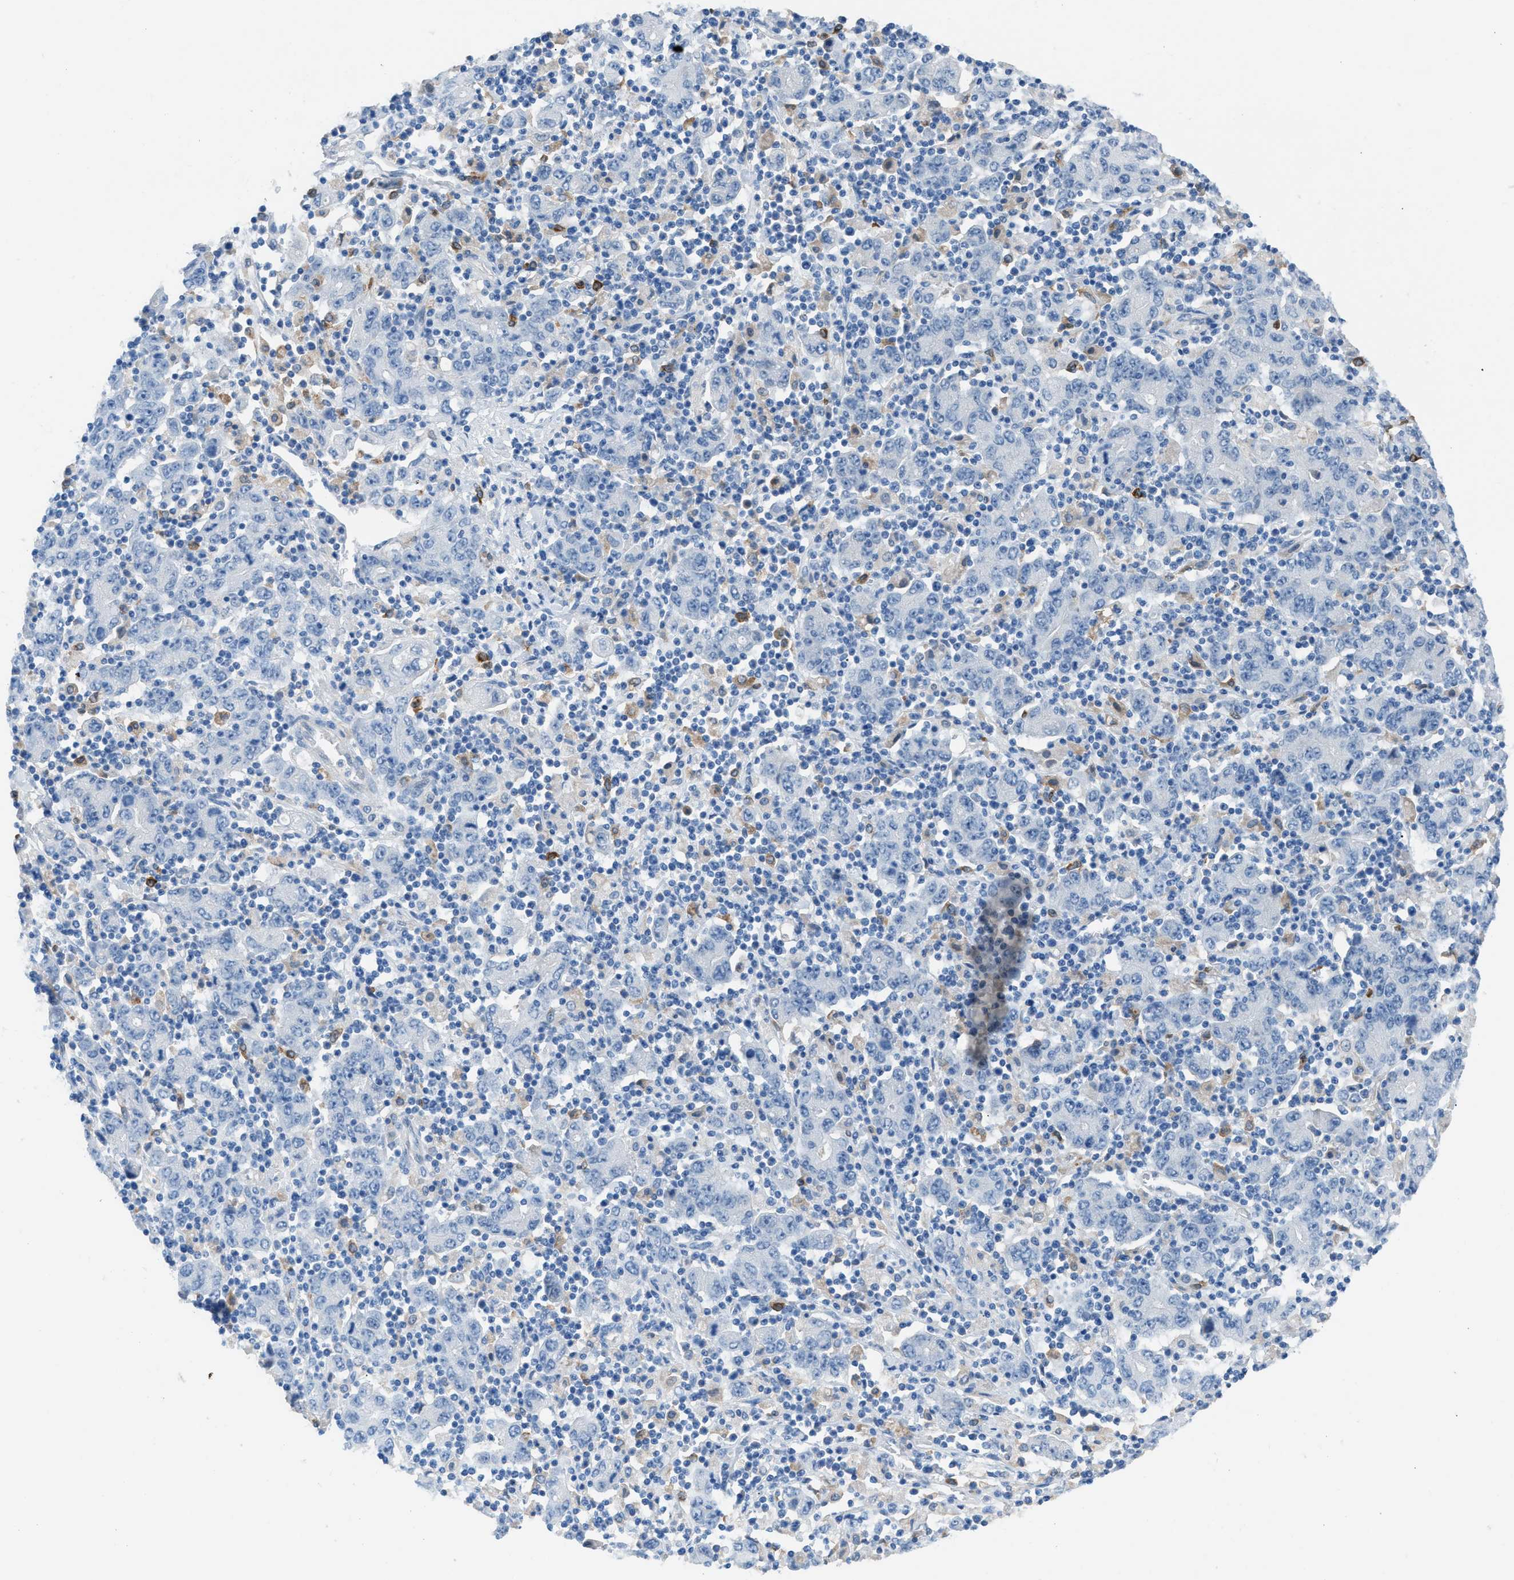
{"staining": {"intensity": "negative", "quantity": "none", "location": "none"}, "tissue": "stomach cancer", "cell_type": "Tumor cells", "image_type": "cancer", "snomed": [{"axis": "morphology", "description": "Adenocarcinoma, NOS"}, {"axis": "topography", "description": "Stomach, upper"}], "caption": "The immunohistochemistry (IHC) image has no significant positivity in tumor cells of stomach cancer tissue.", "gene": "CLEC10A", "patient": {"sex": "male", "age": 69}}